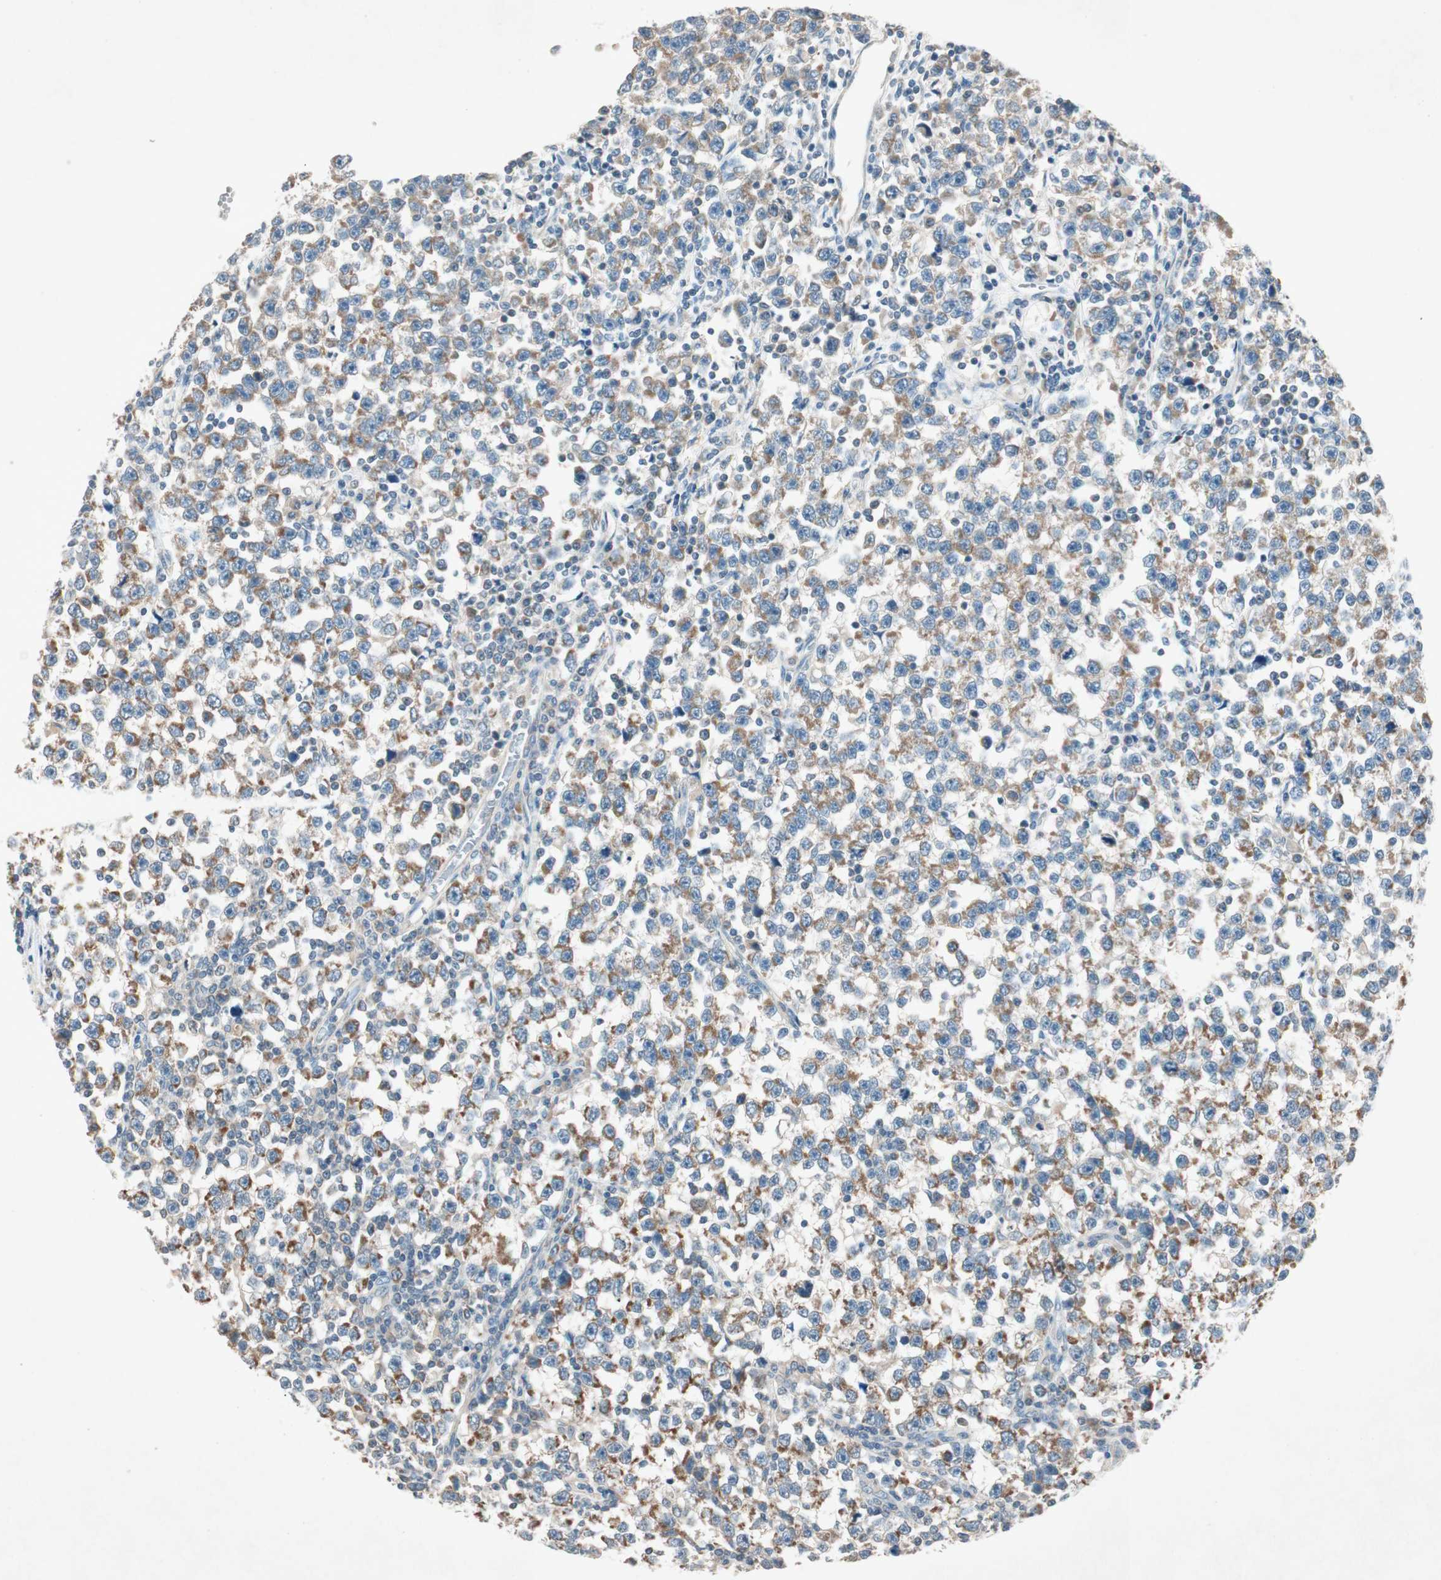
{"staining": {"intensity": "weak", "quantity": "<25%", "location": "cytoplasmic/membranous"}, "tissue": "testis cancer", "cell_type": "Tumor cells", "image_type": "cancer", "snomed": [{"axis": "morphology", "description": "Seminoma, NOS"}, {"axis": "topography", "description": "Testis"}], "caption": "Tumor cells are negative for brown protein staining in testis seminoma. Brightfield microscopy of IHC stained with DAB (3,3'-diaminobenzidine) (brown) and hematoxylin (blue), captured at high magnification.", "gene": "NKAIN1", "patient": {"sex": "male", "age": 43}}